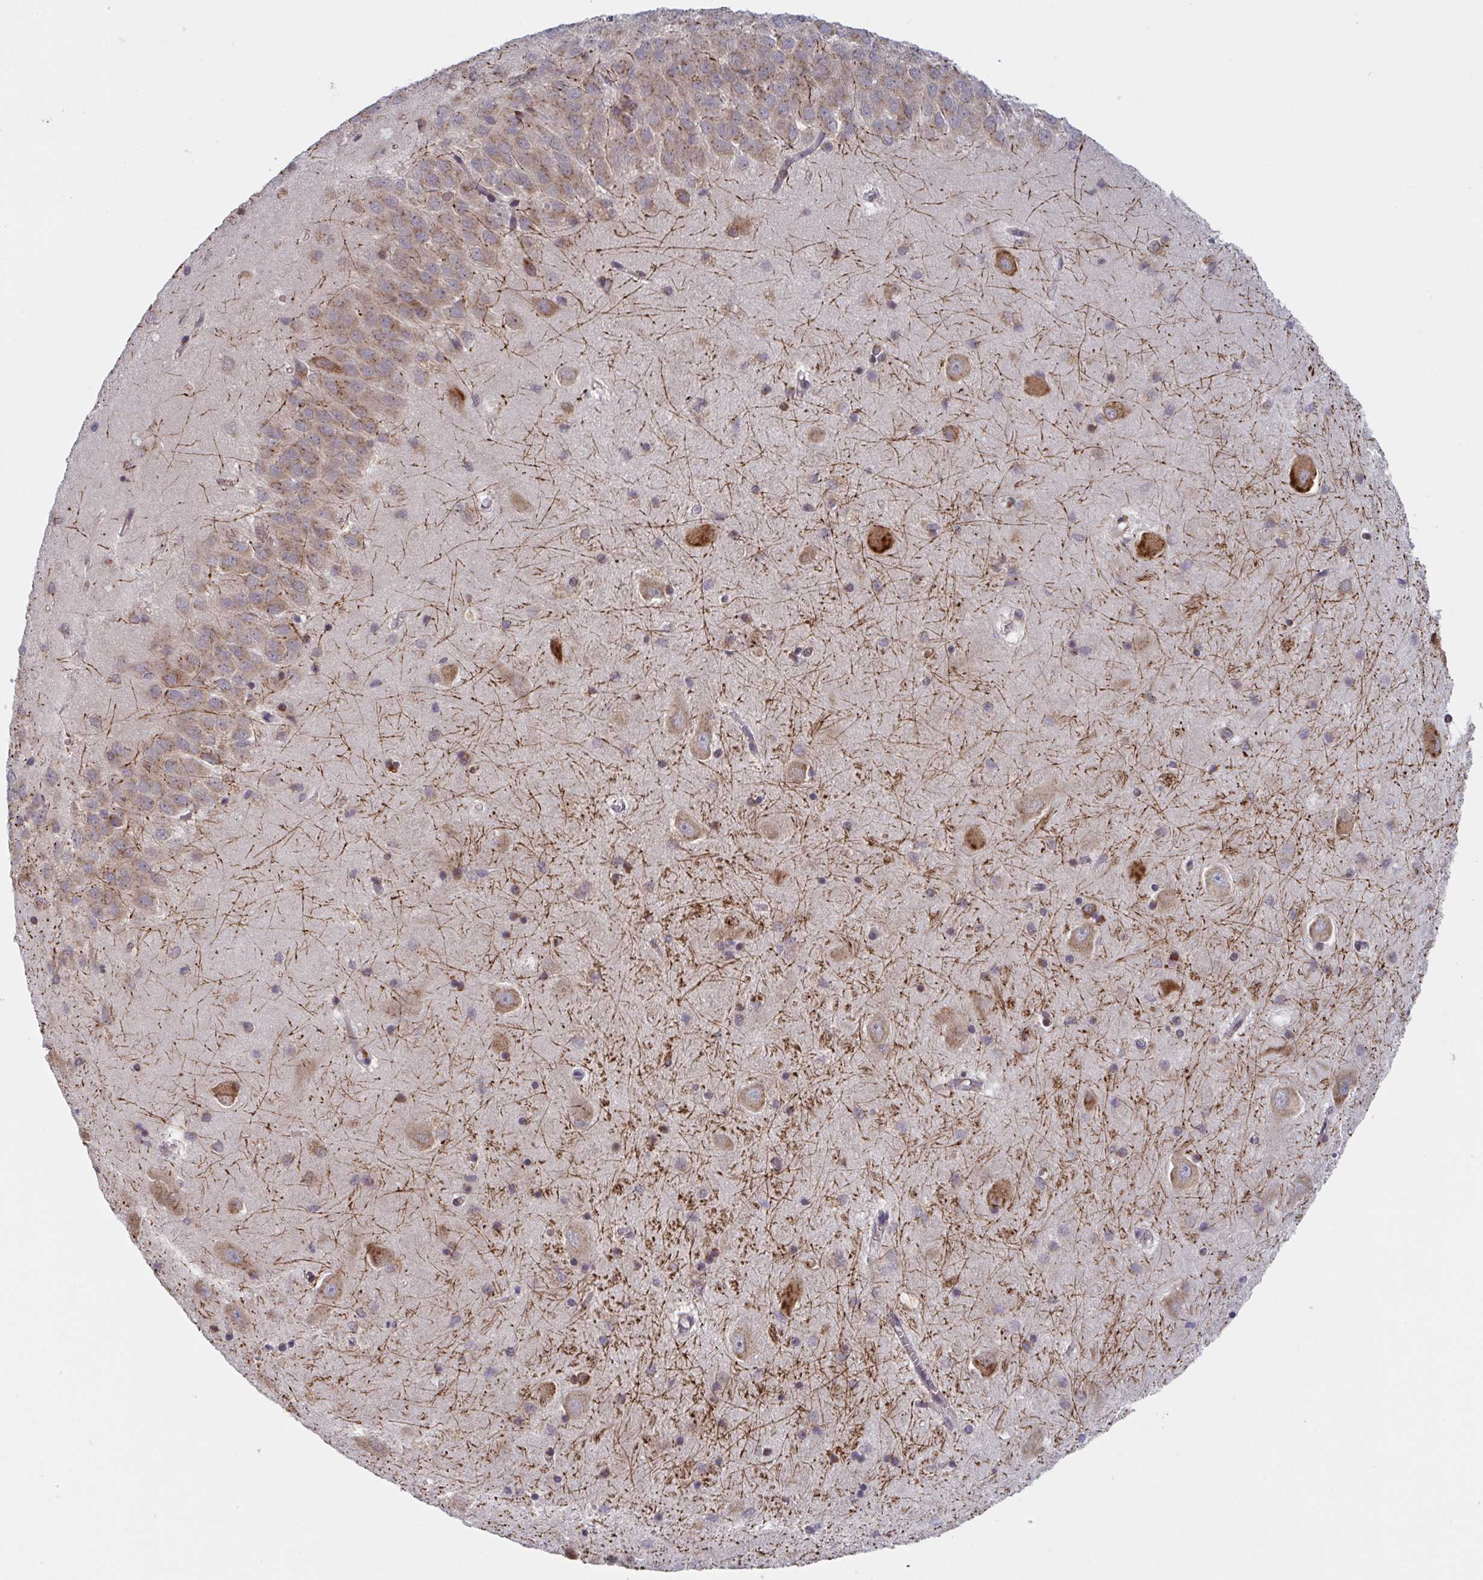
{"staining": {"intensity": "moderate", "quantity": "25%-75%", "location": "cytoplasmic/membranous"}, "tissue": "hippocampus", "cell_type": "Glial cells", "image_type": "normal", "snomed": [{"axis": "morphology", "description": "Normal tissue, NOS"}, {"axis": "topography", "description": "Hippocampus"}], "caption": "Moderate cytoplasmic/membranous staining is present in approximately 25%-75% of glial cells in normal hippocampus. (Stains: DAB (3,3'-diaminobenzidine) in brown, nuclei in blue, Microscopy: brightfield microscopy at high magnification).", "gene": "ATP5MJ", "patient": {"sex": "male", "age": 58}}